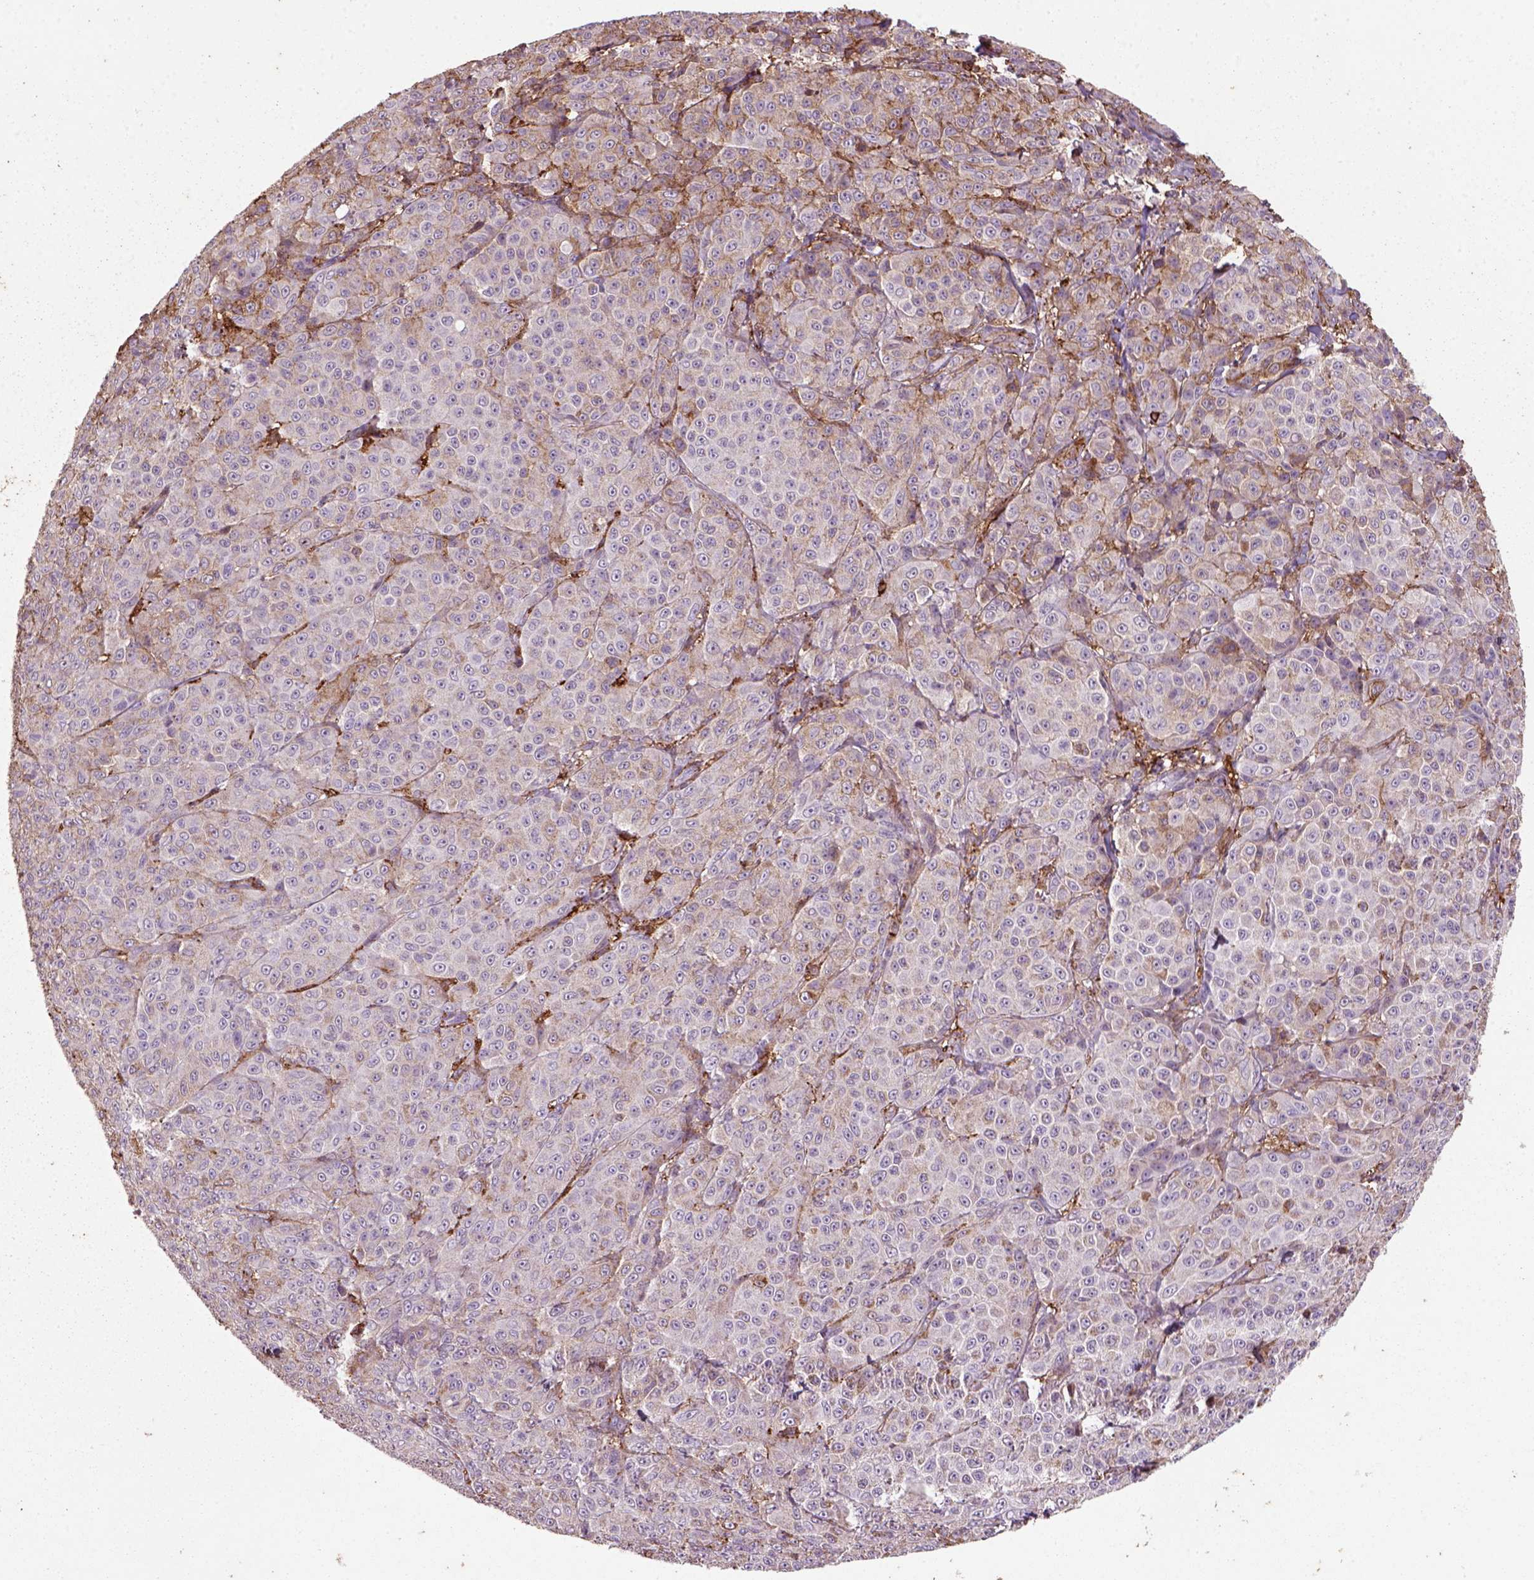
{"staining": {"intensity": "weak", "quantity": "25%-75%", "location": "cytoplasmic/membranous"}, "tissue": "melanoma", "cell_type": "Tumor cells", "image_type": "cancer", "snomed": [{"axis": "morphology", "description": "Malignant melanoma, NOS"}, {"axis": "topography", "description": "Skin"}], "caption": "High-power microscopy captured an immunohistochemistry (IHC) micrograph of melanoma, revealing weak cytoplasmic/membranous positivity in approximately 25%-75% of tumor cells.", "gene": "MARCKS", "patient": {"sex": "male", "age": 89}}